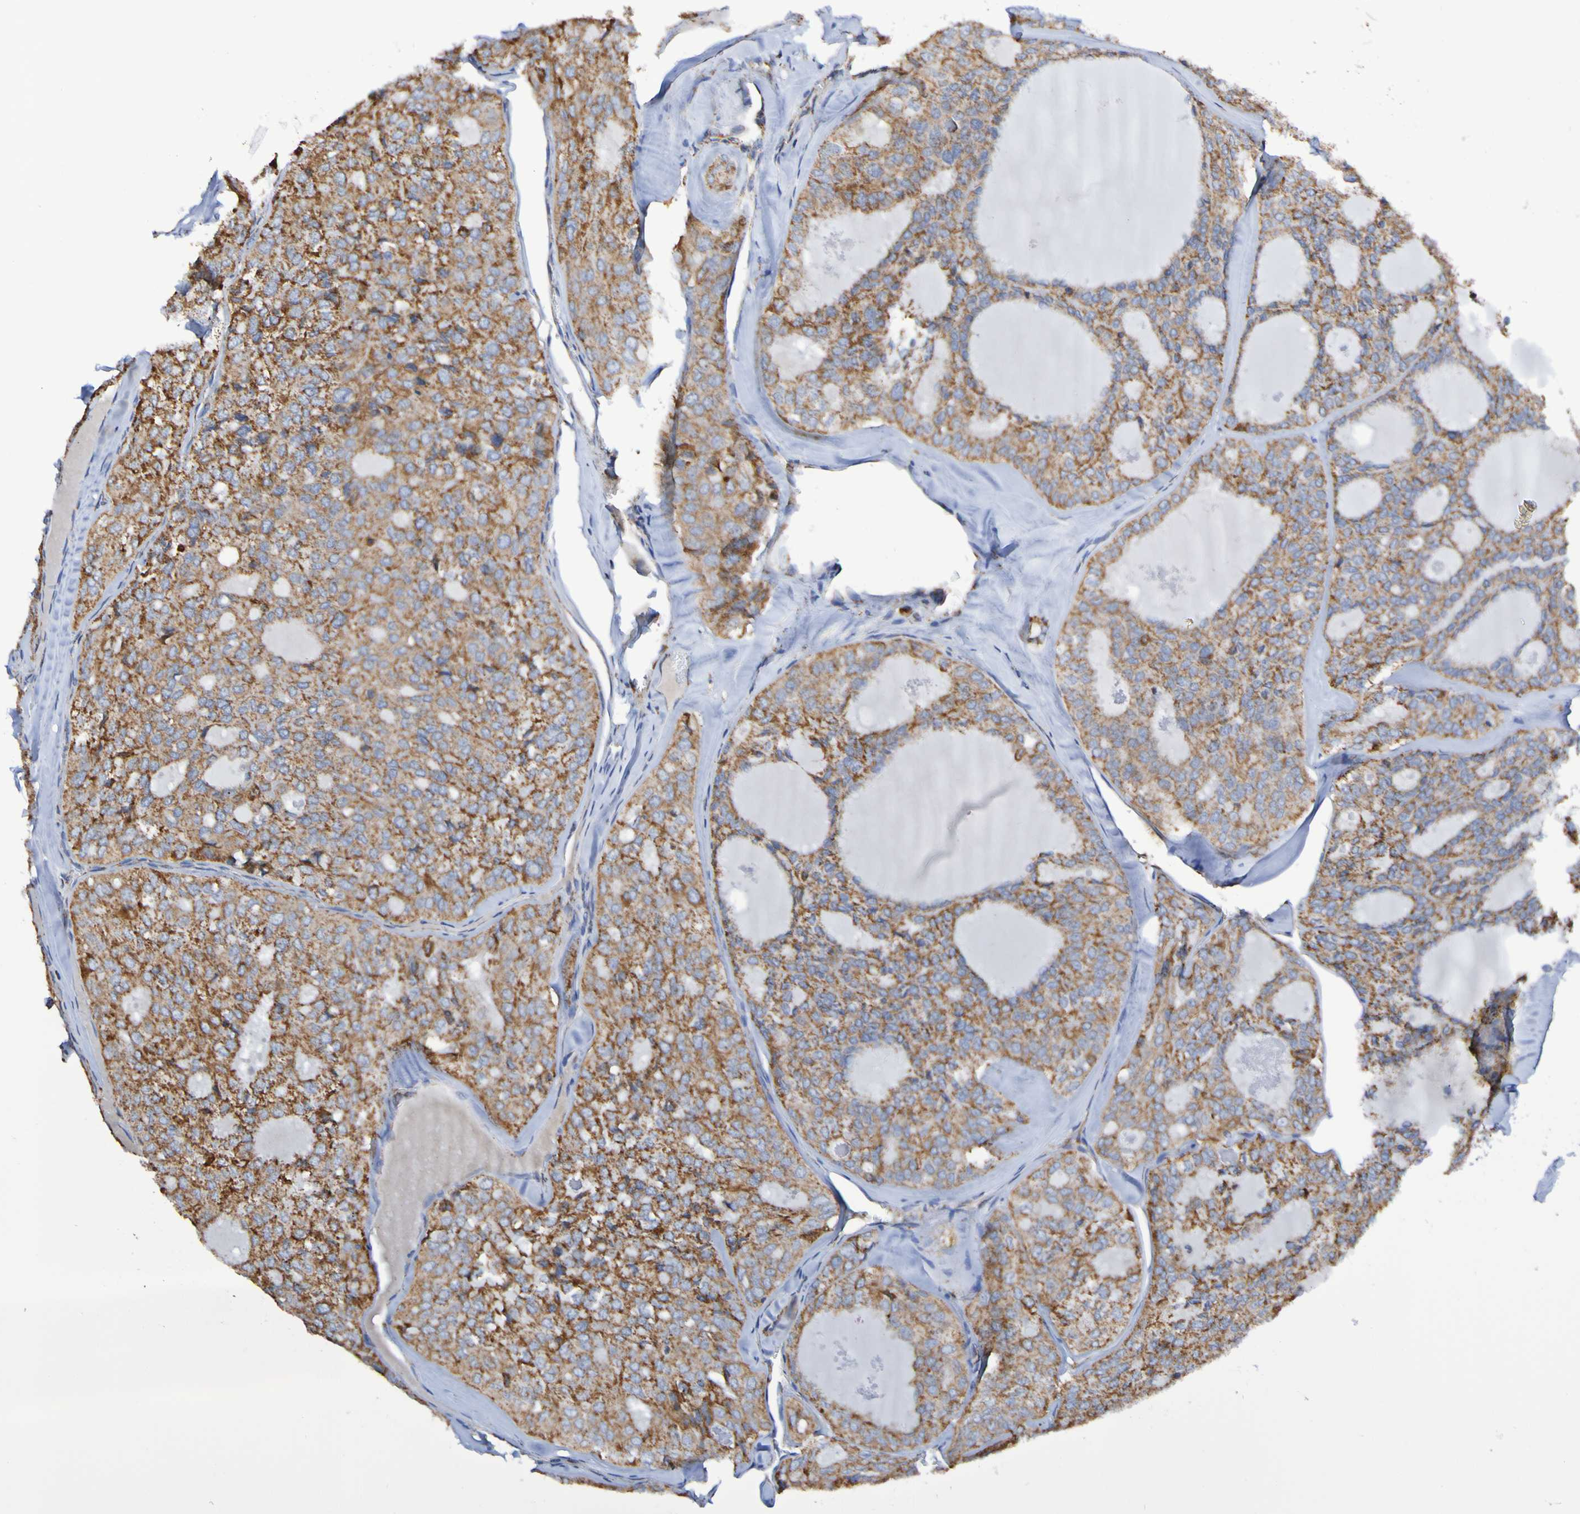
{"staining": {"intensity": "moderate", "quantity": ">75%", "location": "cytoplasmic/membranous"}, "tissue": "thyroid cancer", "cell_type": "Tumor cells", "image_type": "cancer", "snomed": [{"axis": "morphology", "description": "Follicular adenoma carcinoma, NOS"}, {"axis": "topography", "description": "Thyroid gland"}], "caption": "A micrograph of human thyroid follicular adenoma carcinoma stained for a protein reveals moderate cytoplasmic/membranous brown staining in tumor cells. (brown staining indicates protein expression, while blue staining denotes nuclei).", "gene": "IL18R1", "patient": {"sex": "male", "age": 75}}